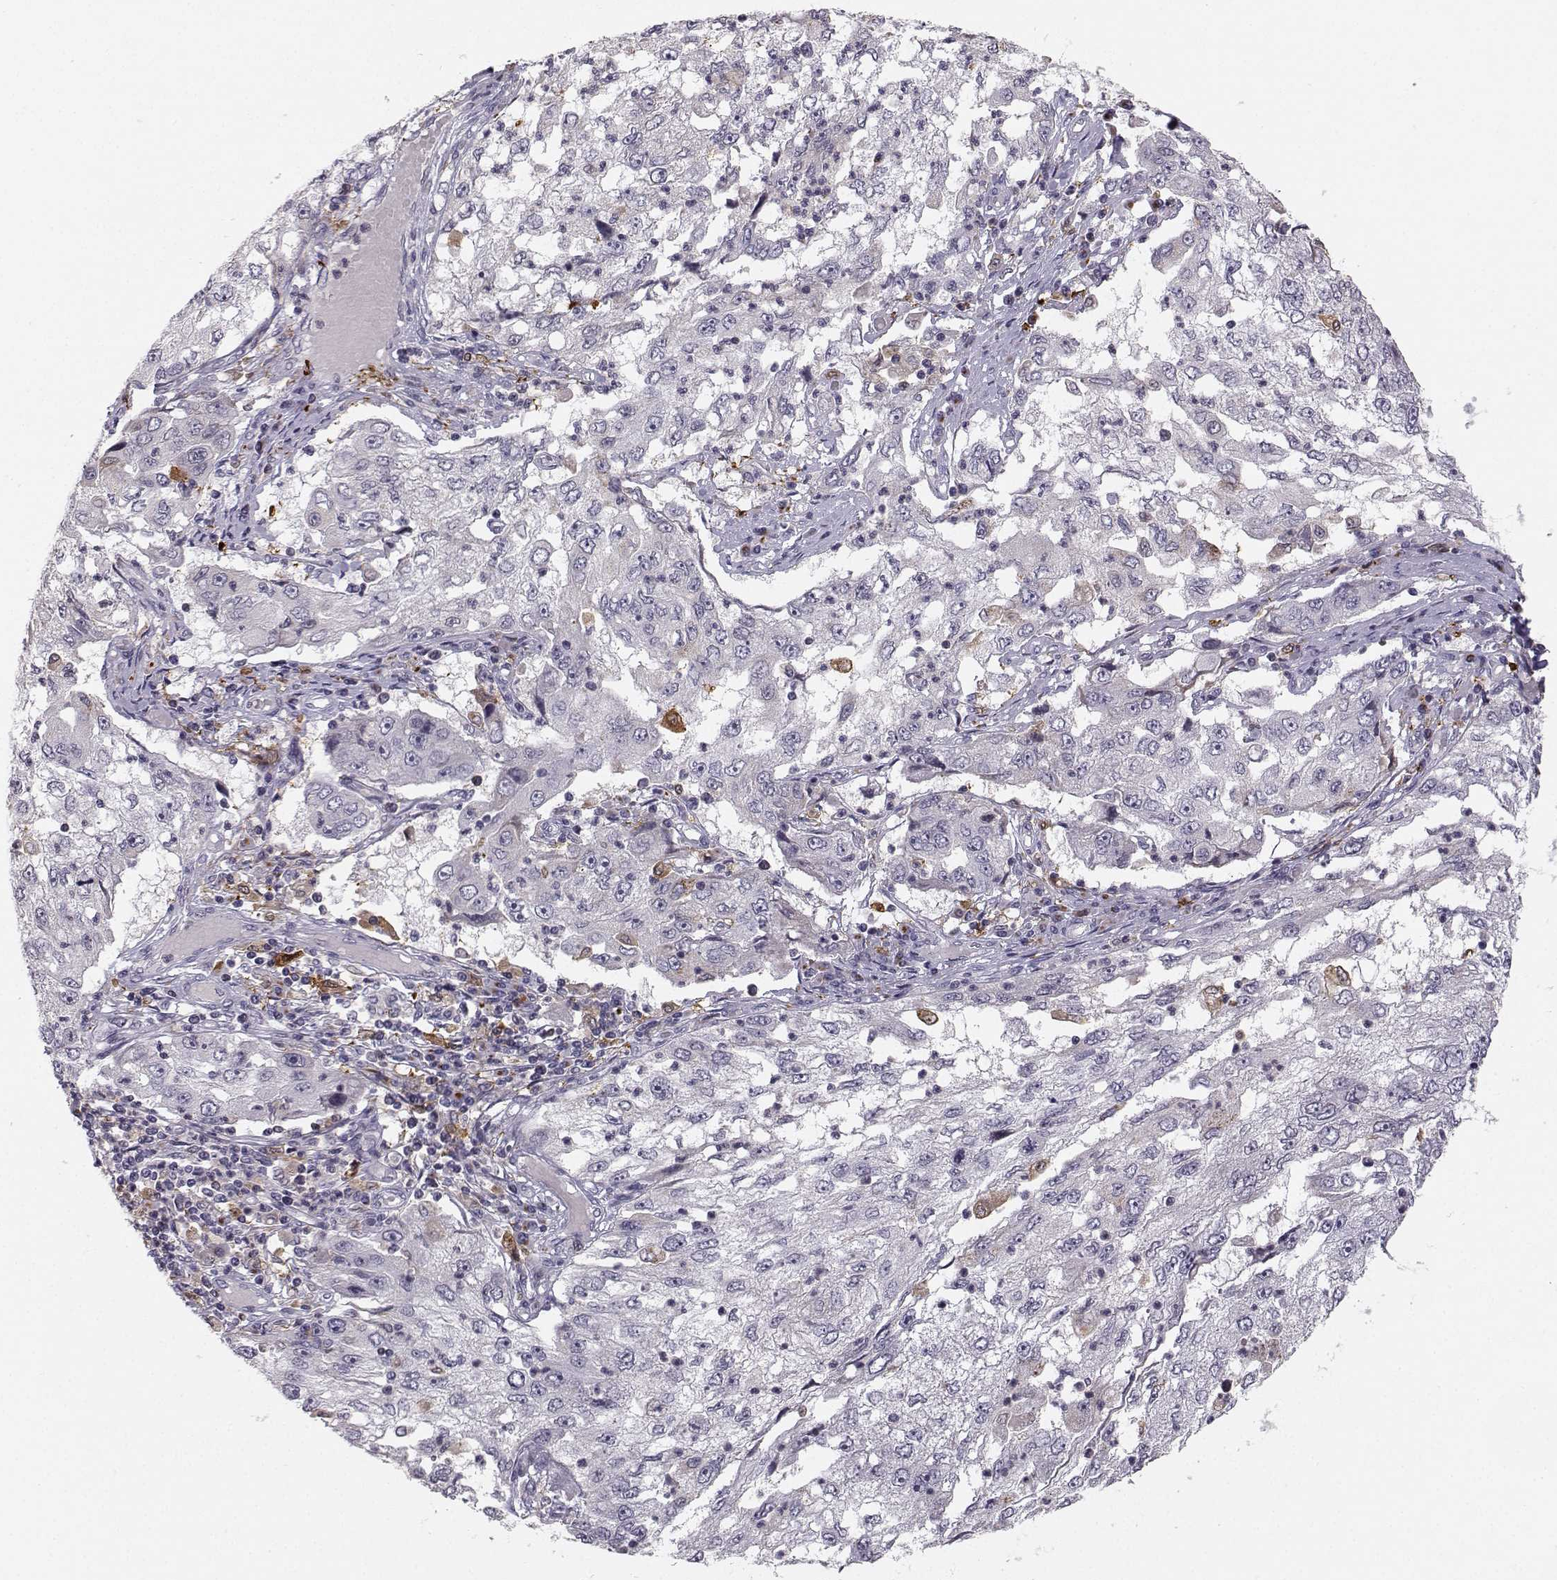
{"staining": {"intensity": "weak", "quantity": "<25%", "location": "cytoplasmic/membranous"}, "tissue": "cervical cancer", "cell_type": "Tumor cells", "image_type": "cancer", "snomed": [{"axis": "morphology", "description": "Squamous cell carcinoma, NOS"}, {"axis": "topography", "description": "Cervix"}], "caption": "IHC of human squamous cell carcinoma (cervical) demonstrates no expression in tumor cells.", "gene": "HTR7", "patient": {"sex": "female", "age": 36}}